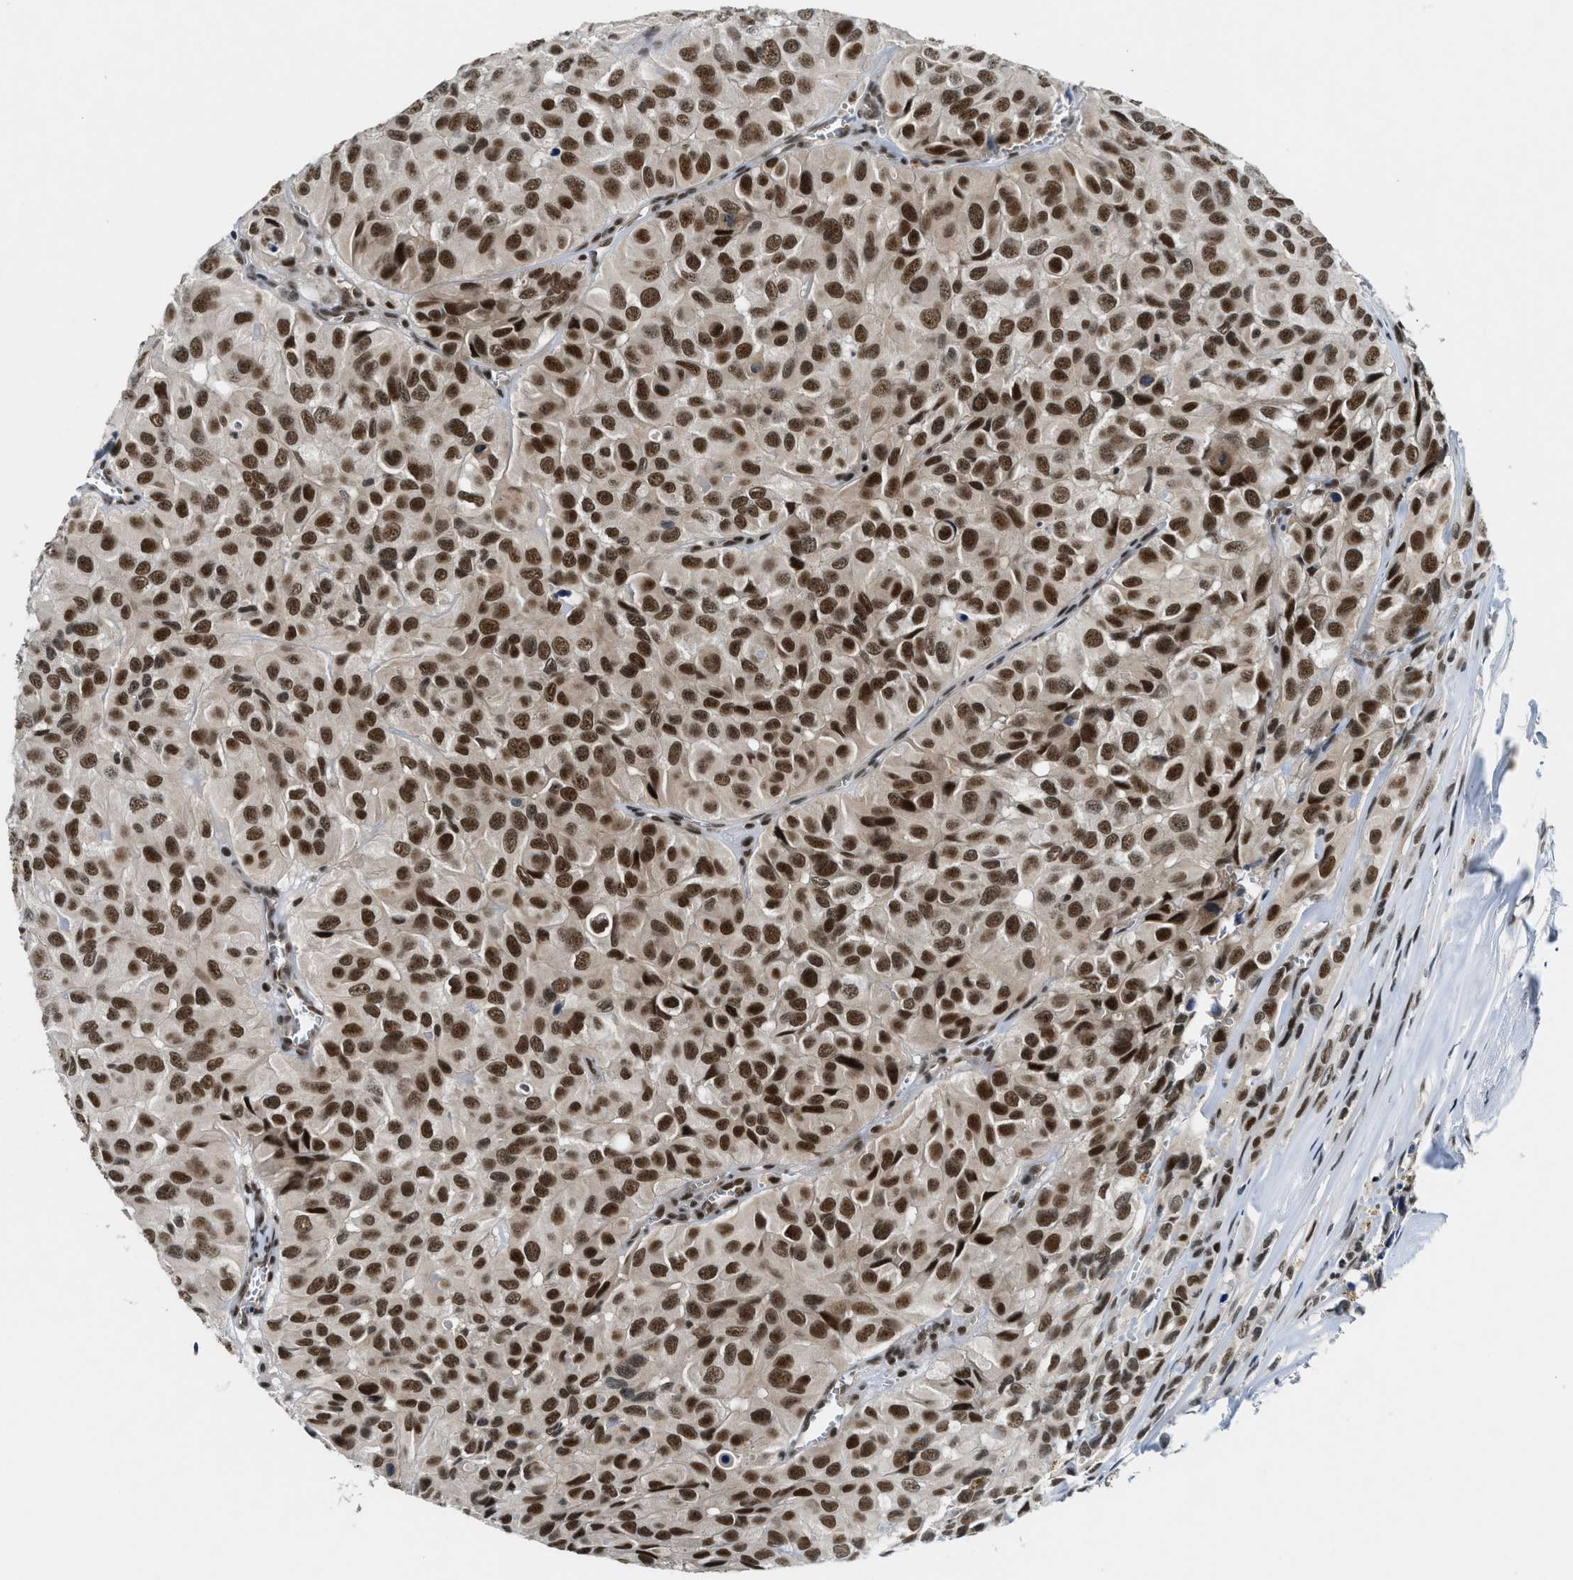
{"staining": {"intensity": "strong", "quantity": ">75%", "location": "nuclear"}, "tissue": "head and neck cancer", "cell_type": "Tumor cells", "image_type": "cancer", "snomed": [{"axis": "morphology", "description": "Adenocarcinoma, NOS"}, {"axis": "topography", "description": "Salivary gland, NOS"}, {"axis": "topography", "description": "Head-Neck"}], "caption": "Brown immunohistochemical staining in head and neck cancer reveals strong nuclear staining in approximately >75% of tumor cells. Nuclei are stained in blue.", "gene": "NCOA1", "patient": {"sex": "female", "age": 76}}